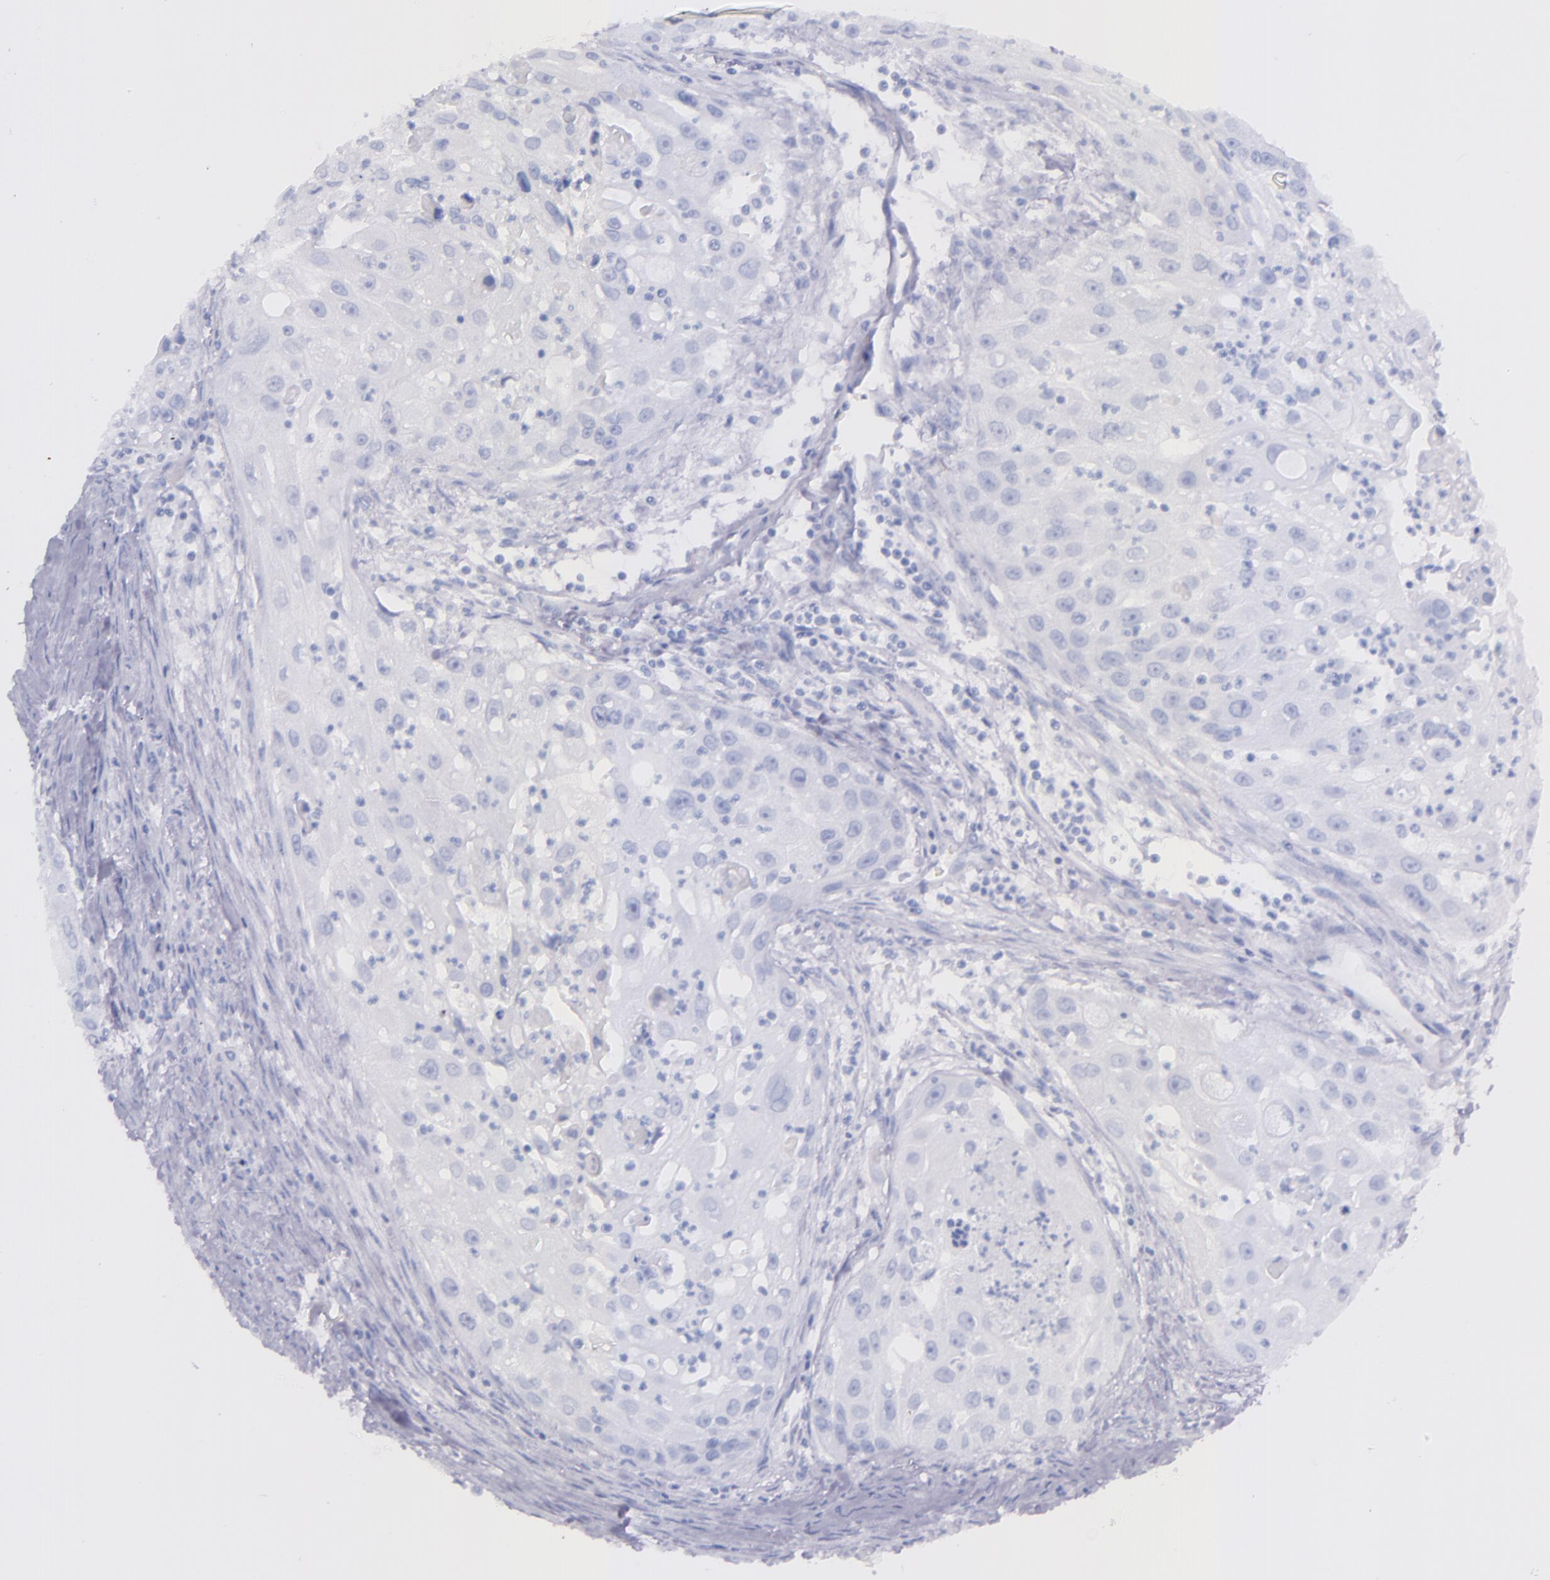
{"staining": {"intensity": "negative", "quantity": "none", "location": "none"}, "tissue": "head and neck cancer", "cell_type": "Tumor cells", "image_type": "cancer", "snomed": [{"axis": "morphology", "description": "Squamous cell carcinoma, NOS"}, {"axis": "topography", "description": "Head-Neck"}], "caption": "Immunohistochemistry photomicrograph of neoplastic tissue: head and neck cancer (squamous cell carcinoma) stained with DAB (3,3'-diaminobenzidine) exhibits no significant protein expression in tumor cells.", "gene": "SFTPA2", "patient": {"sex": "male", "age": 64}}